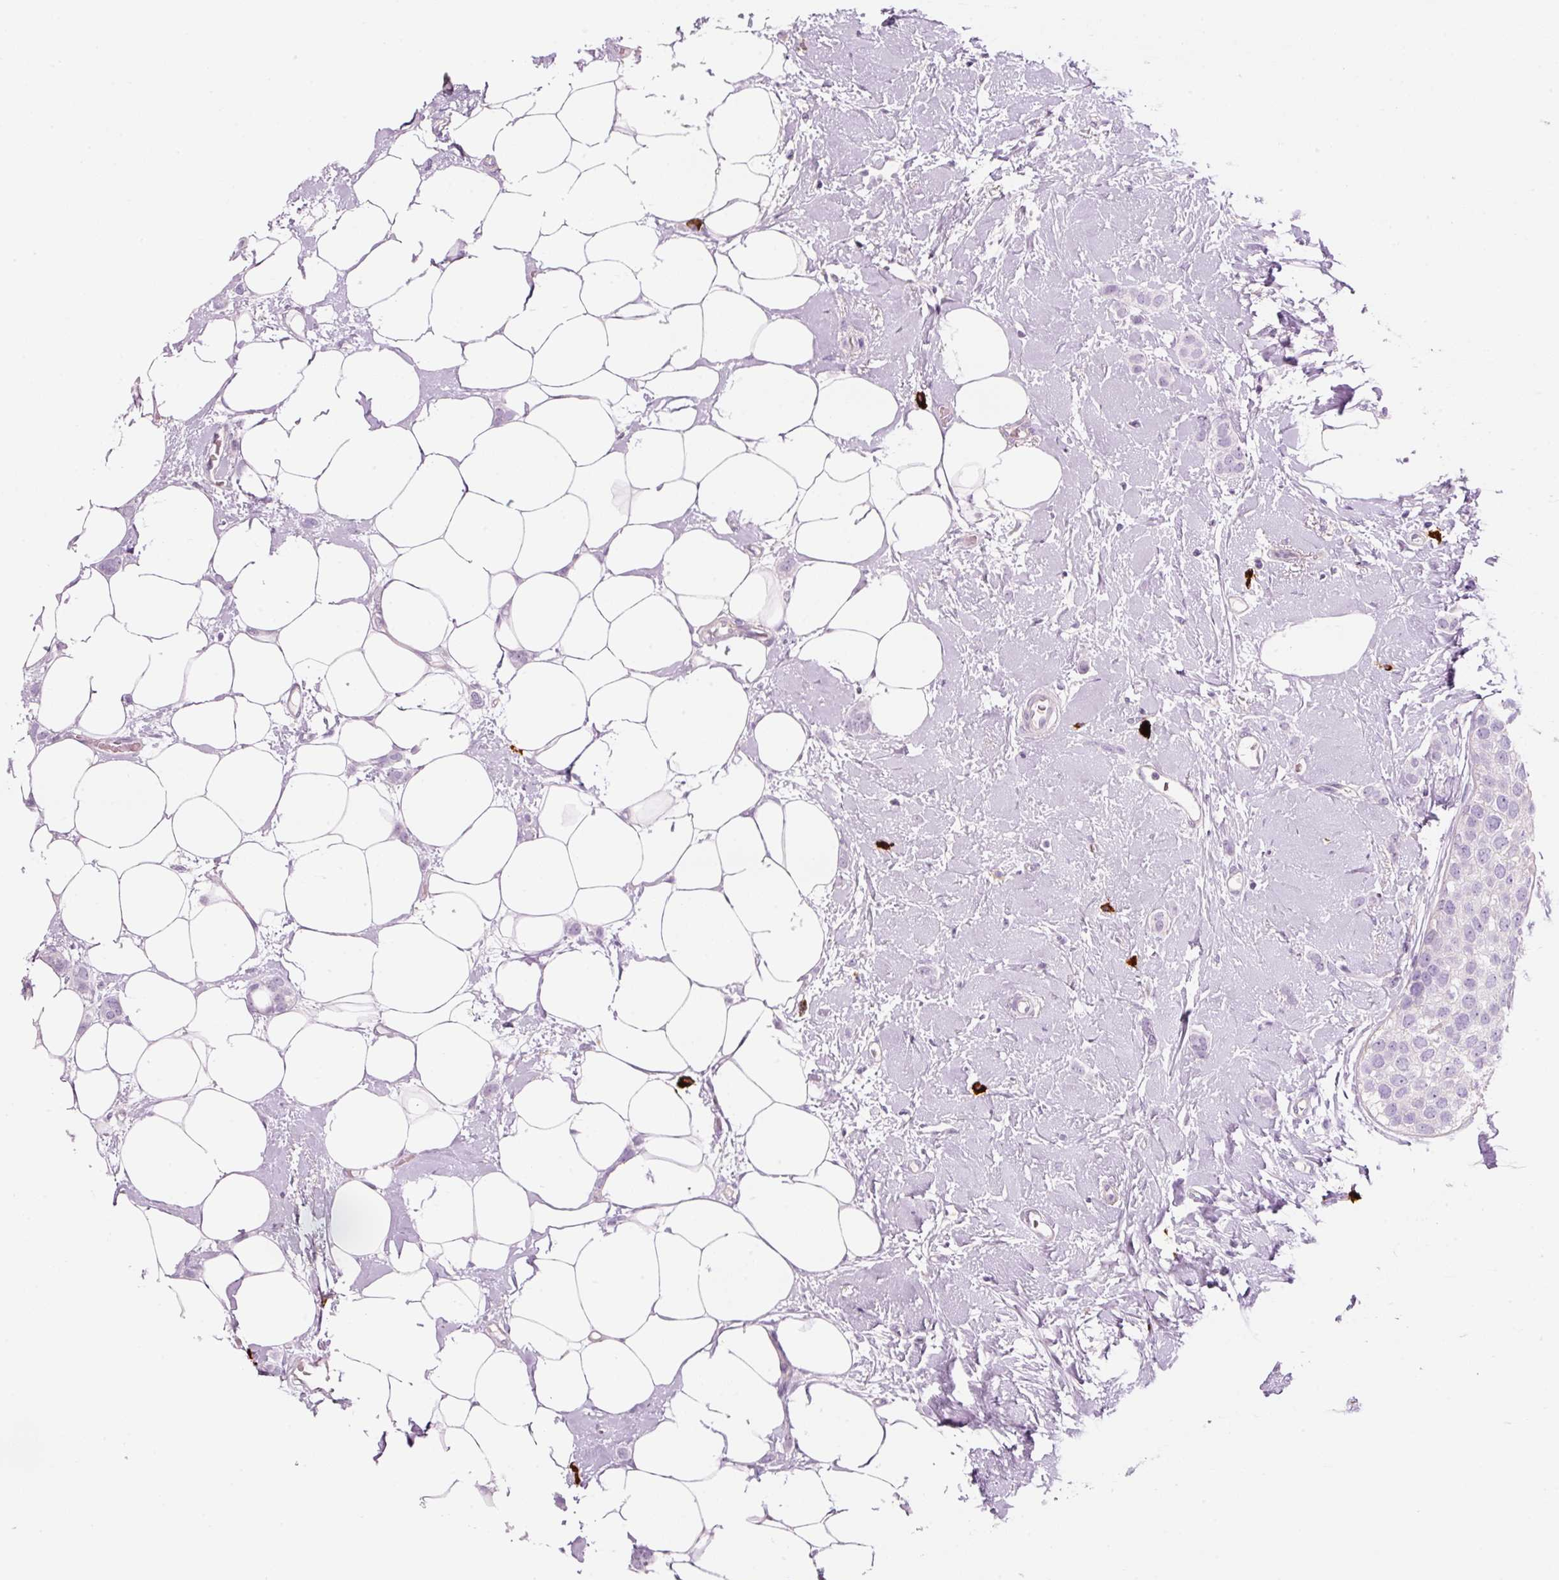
{"staining": {"intensity": "negative", "quantity": "none", "location": "none"}, "tissue": "breast cancer", "cell_type": "Tumor cells", "image_type": "cancer", "snomed": [{"axis": "morphology", "description": "Duct carcinoma"}, {"axis": "topography", "description": "Breast"}], "caption": "This is a photomicrograph of IHC staining of breast invasive ductal carcinoma, which shows no staining in tumor cells. (DAB immunohistochemistry with hematoxylin counter stain).", "gene": "MAP3K3", "patient": {"sex": "female", "age": 72}}